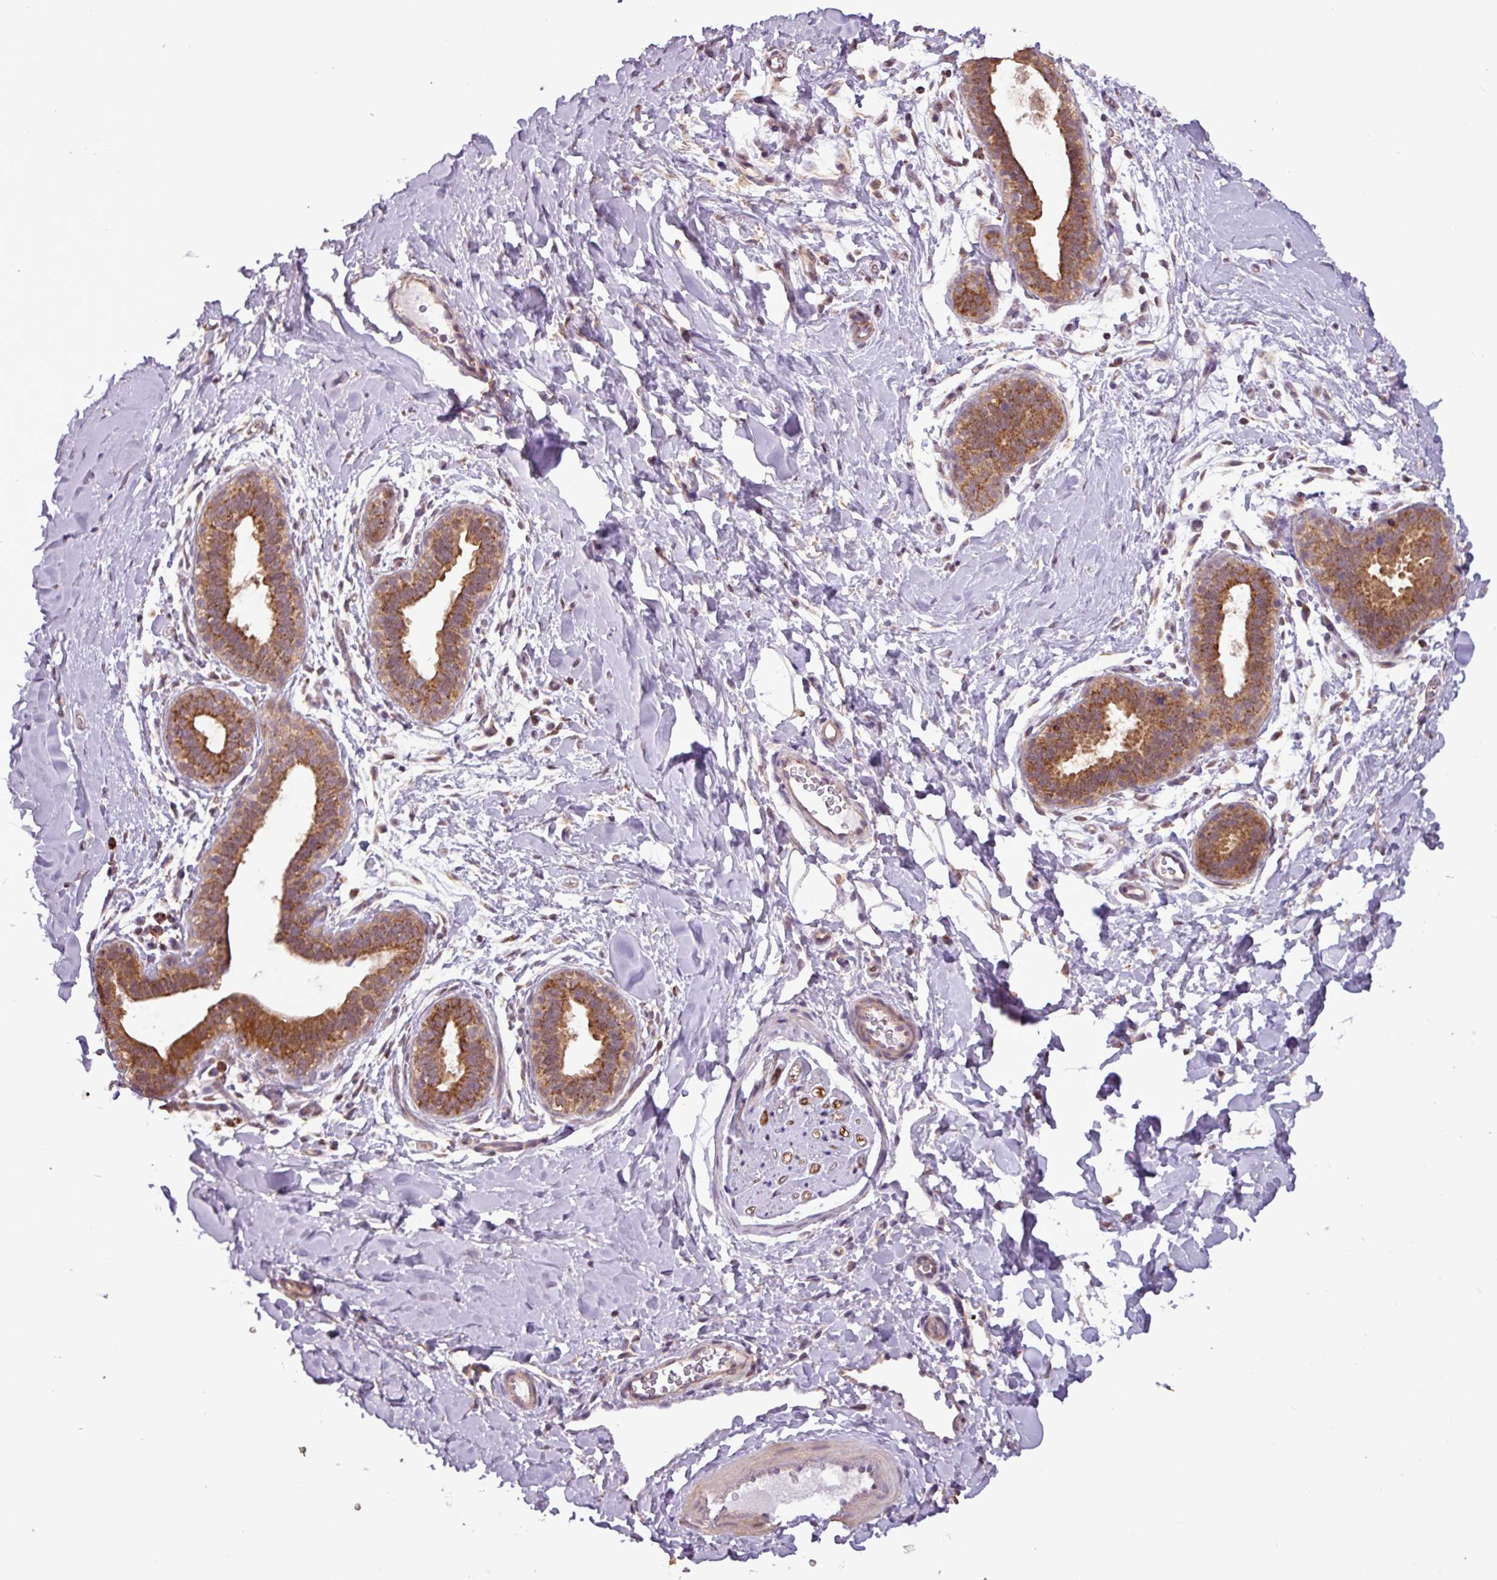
{"staining": {"intensity": "moderate", "quantity": "25%-75%", "location": "cytoplasmic/membranous"}, "tissue": "adipose tissue", "cell_type": "Adipocytes", "image_type": "normal", "snomed": [{"axis": "morphology", "description": "Normal tissue, NOS"}, {"axis": "topography", "description": "Breast"}], "caption": "The immunohistochemical stain highlights moderate cytoplasmic/membranous expression in adipocytes of unremarkable adipose tissue. Nuclei are stained in blue.", "gene": "MCTP2", "patient": {"sex": "female", "age": 26}}